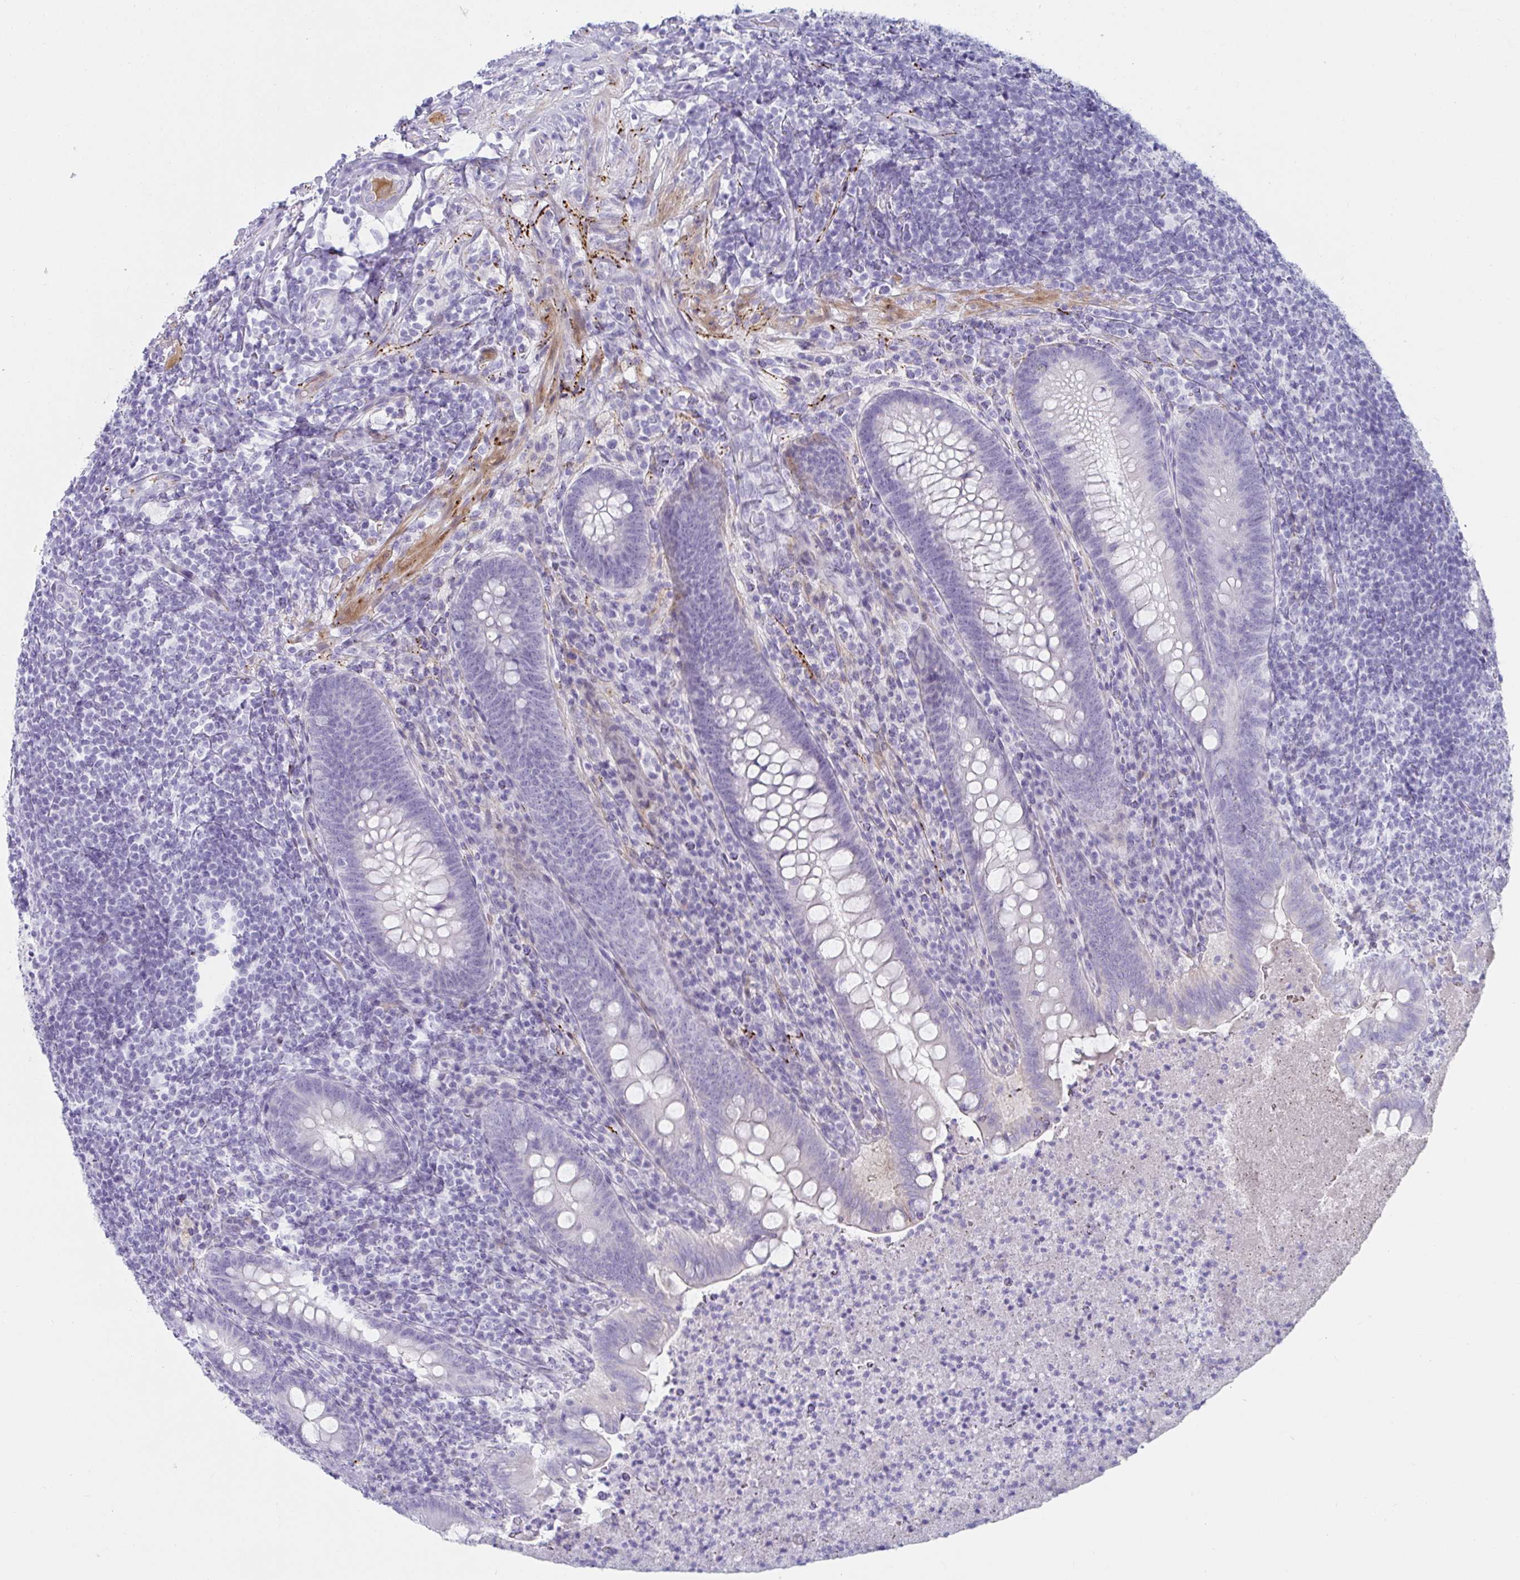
{"staining": {"intensity": "negative", "quantity": "none", "location": "none"}, "tissue": "appendix", "cell_type": "Glandular cells", "image_type": "normal", "snomed": [{"axis": "morphology", "description": "Normal tissue, NOS"}, {"axis": "topography", "description": "Appendix"}], "caption": "This histopathology image is of benign appendix stained with immunohistochemistry to label a protein in brown with the nuclei are counter-stained blue. There is no staining in glandular cells.", "gene": "NPY", "patient": {"sex": "male", "age": 47}}